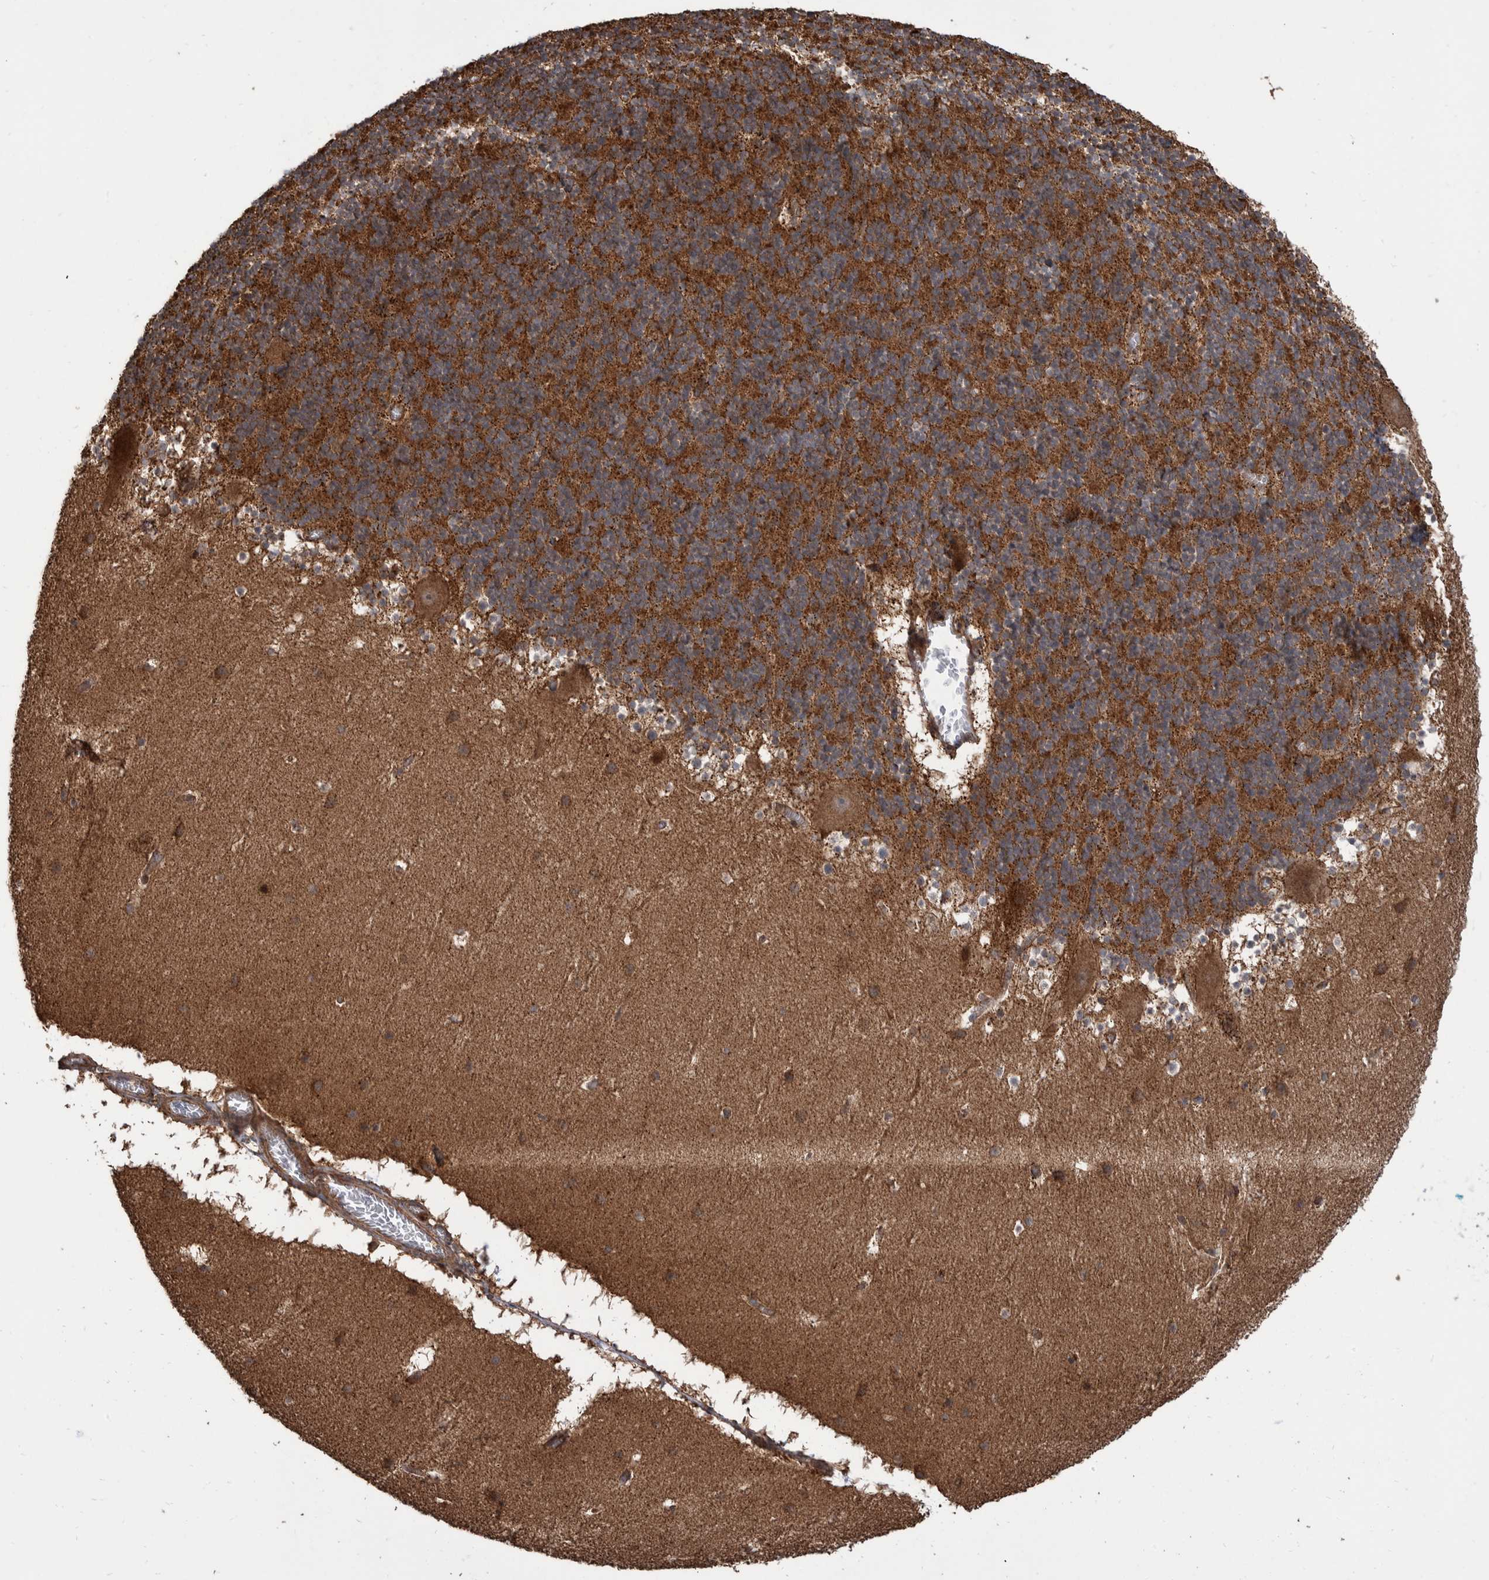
{"staining": {"intensity": "strong", "quantity": ">75%", "location": "cytoplasmic/membranous"}, "tissue": "cerebellum", "cell_type": "Cells in granular layer", "image_type": "normal", "snomed": [{"axis": "morphology", "description": "Normal tissue, NOS"}, {"axis": "topography", "description": "Cerebellum"}], "caption": "Approximately >75% of cells in granular layer in unremarkable cerebellum reveal strong cytoplasmic/membranous protein staining as visualized by brown immunohistochemical staining.", "gene": "VBP1", "patient": {"sex": "male", "age": 45}}